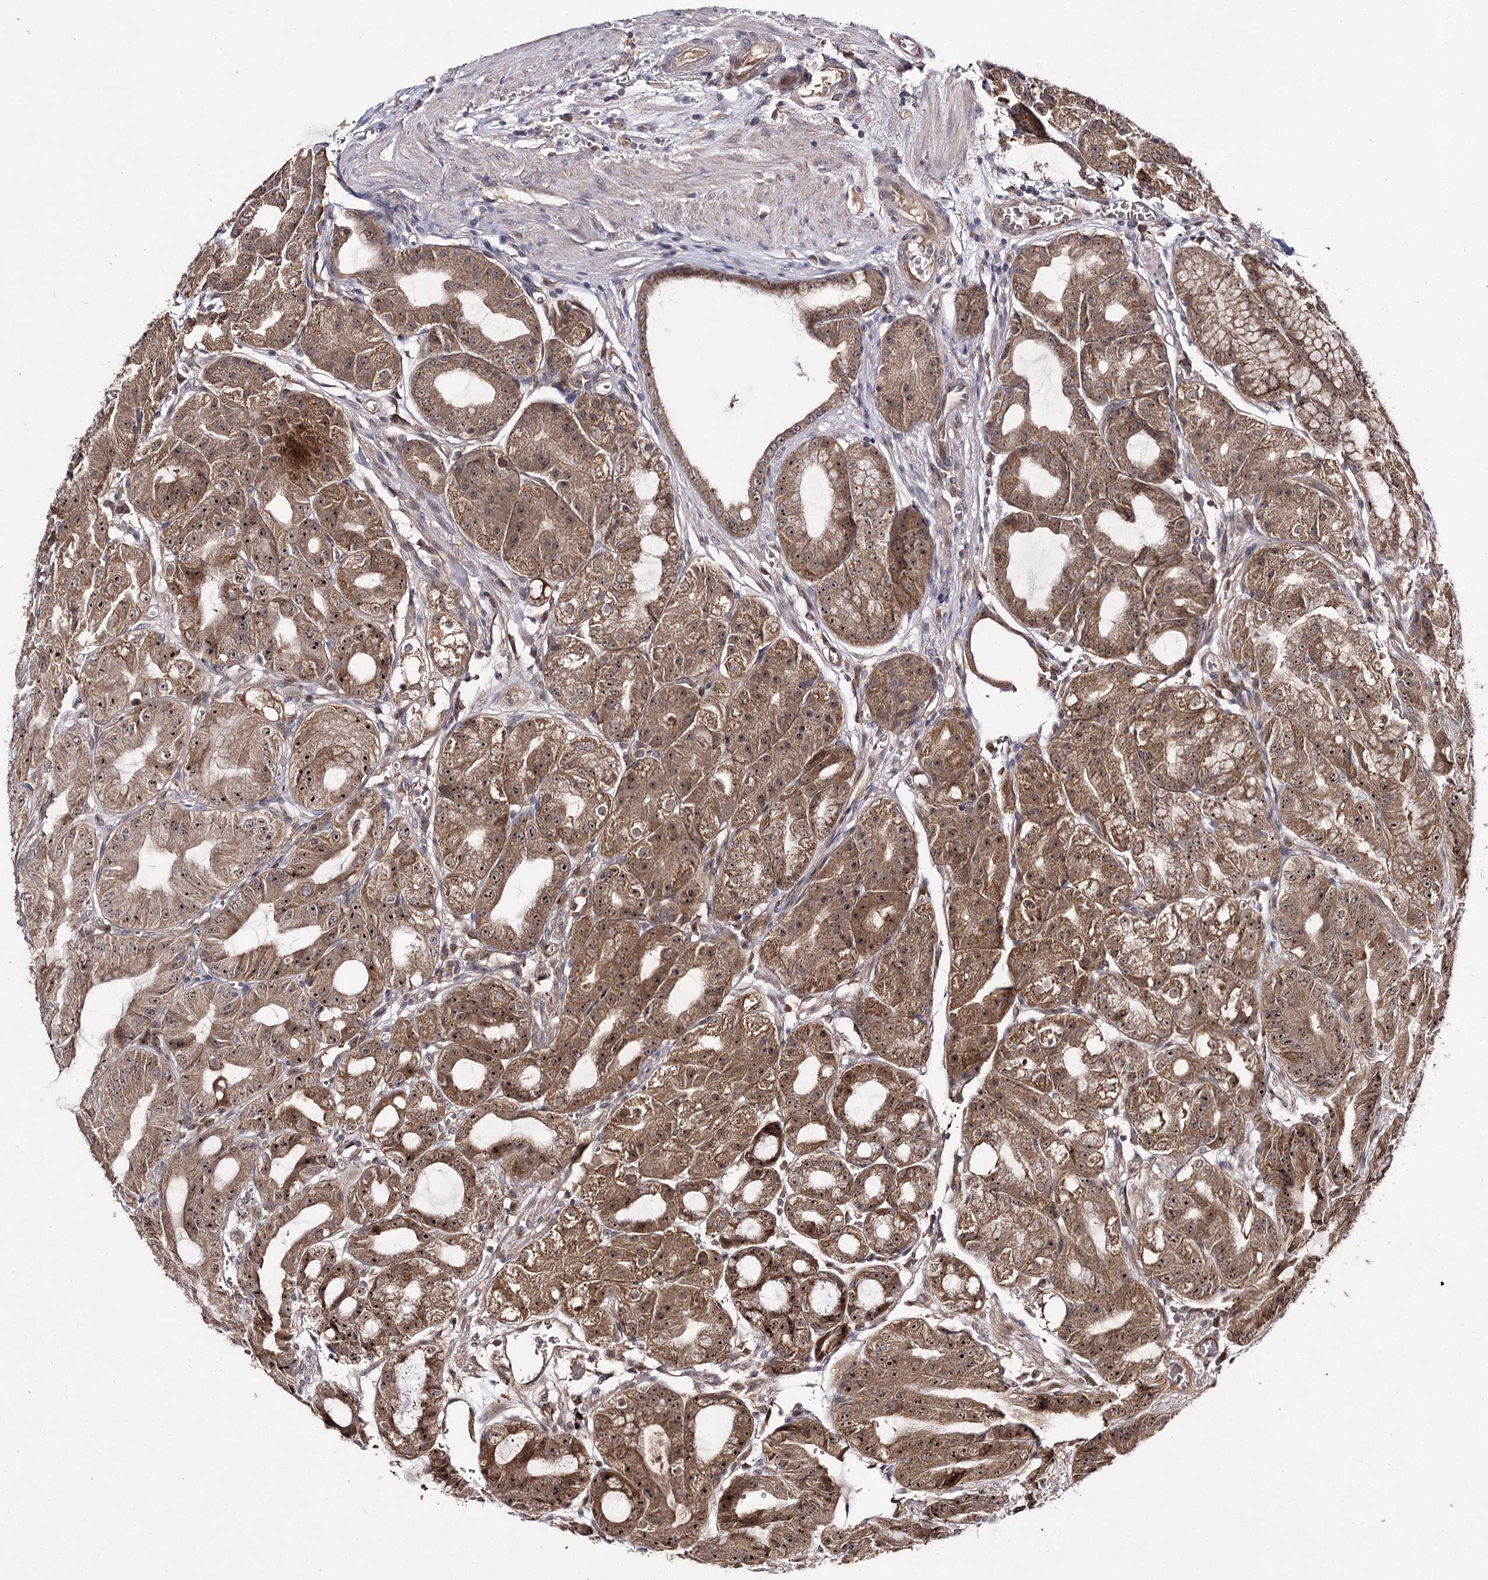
{"staining": {"intensity": "strong", "quantity": ">75%", "location": "cytoplasmic/membranous,nuclear"}, "tissue": "stomach", "cell_type": "Glandular cells", "image_type": "normal", "snomed": [{"axis": "morphology", "description": "Normal tissue, NOS"}, {"axis": "topography", "description": "Stomach, upper"}, {"axis": "topography", "description": "Stomach, lower"}], "caption": "A brown stain labels strong cytoplasmic/membranous,nuclear staining of a protein in glandular cells of benign human stomach. The staining was performed using DAB (3,3'-diaminobenzidine) to visualize the protein expression in brown, while the nuclei were stained in blue with hematoxylin (Magnification: 20x).", "gene": "MKNK2", "patient": {"sex": "male", "age": 71}}